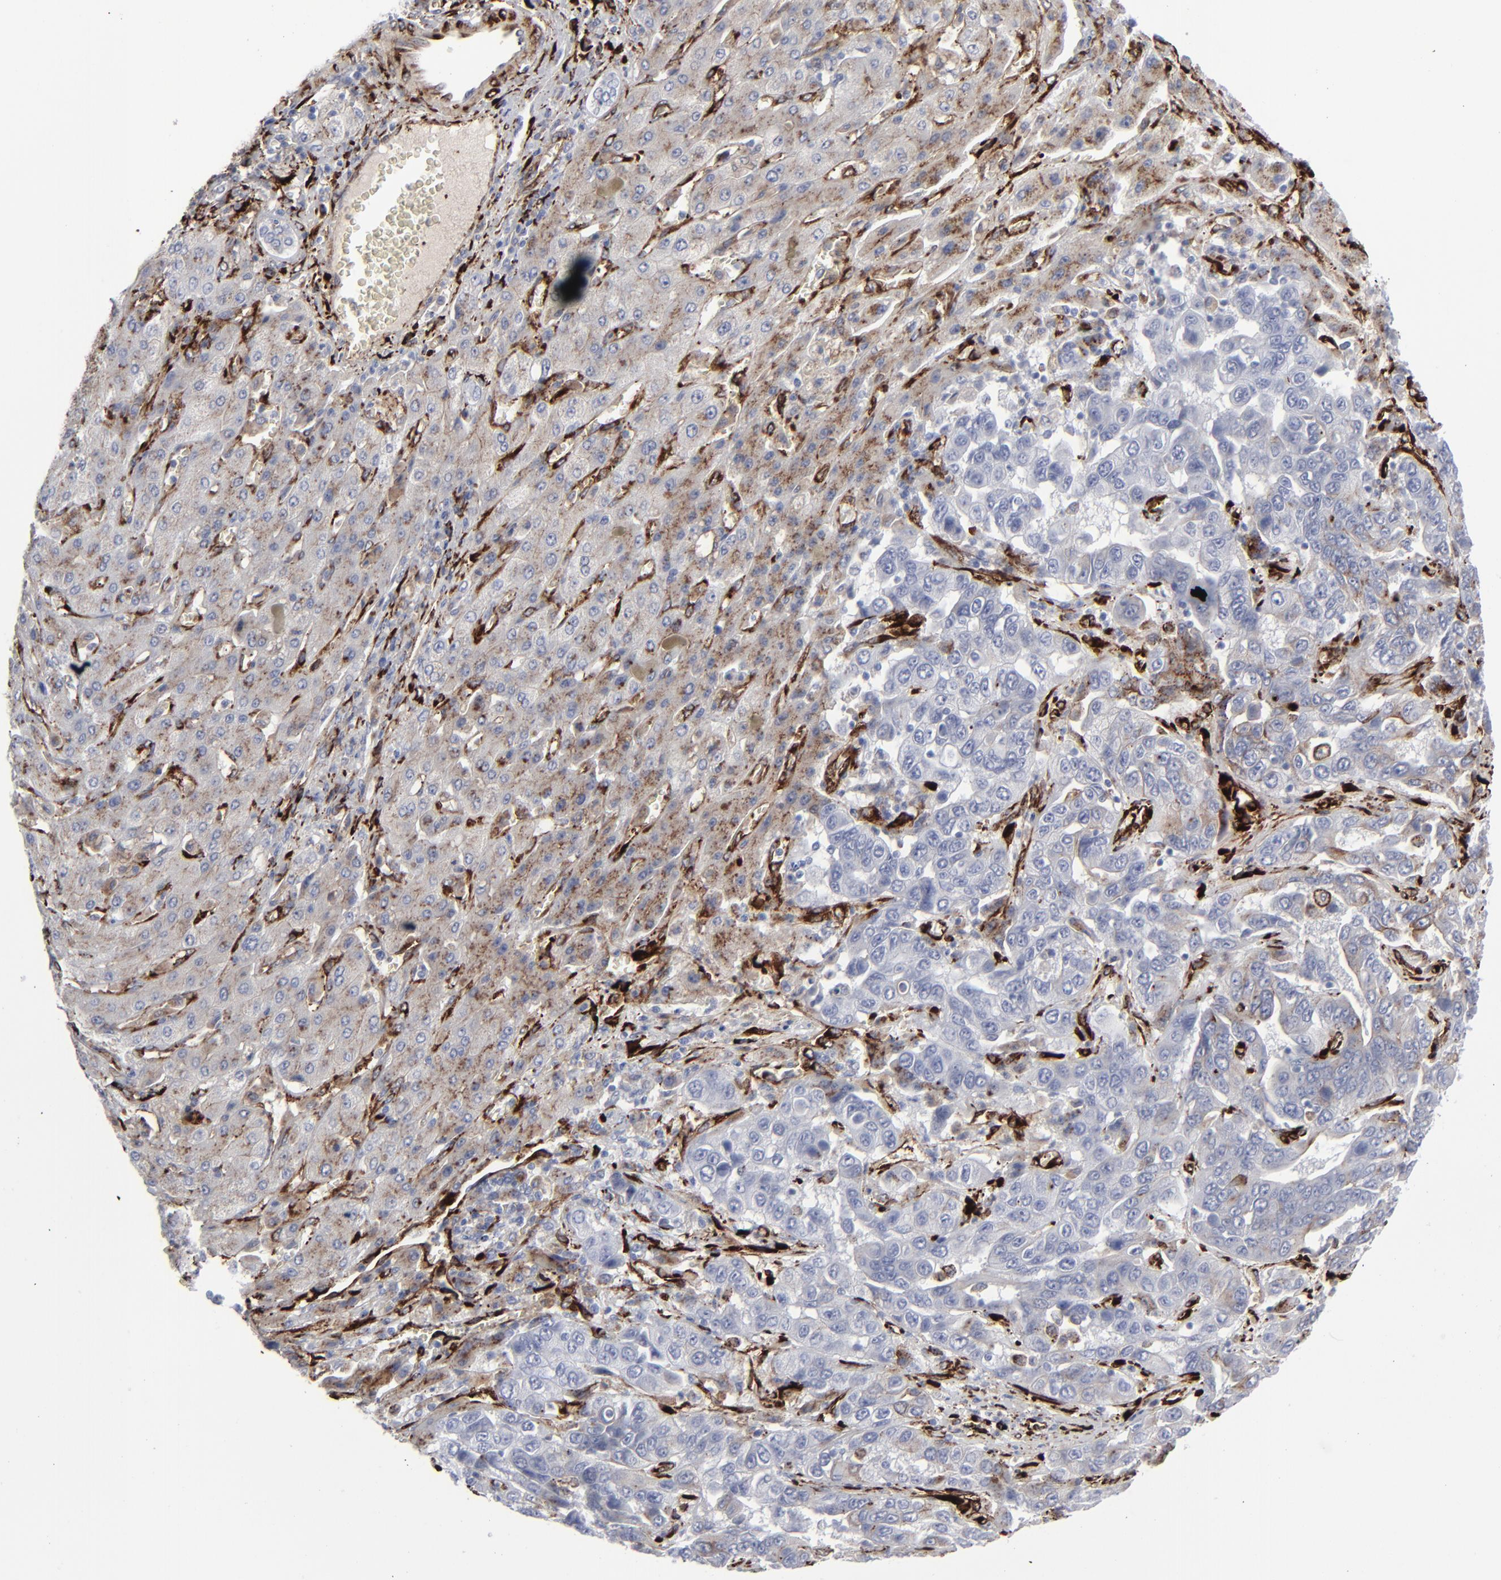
{"staining": {"intensity": "weak", "quantity": "<25%", "location": "cytoplasmic/membranous"}, "tissue": "liver cancer", "cell_type": "Tumor cells", "image_type": "cancer", "snomed": [{"axis": "morphology", "description": "Cholangiocarcinoma"}, {"axis": "topography", "description": "Liver"}], "caption": "DAB (3,3'-diaminobenzidine) immunohistochemical staining of human cholangiocarcinoma (liver) shows no significant expression in tumor cells.", "gene": "SPARC", "patient": {"sex": "female", "age": 52}}